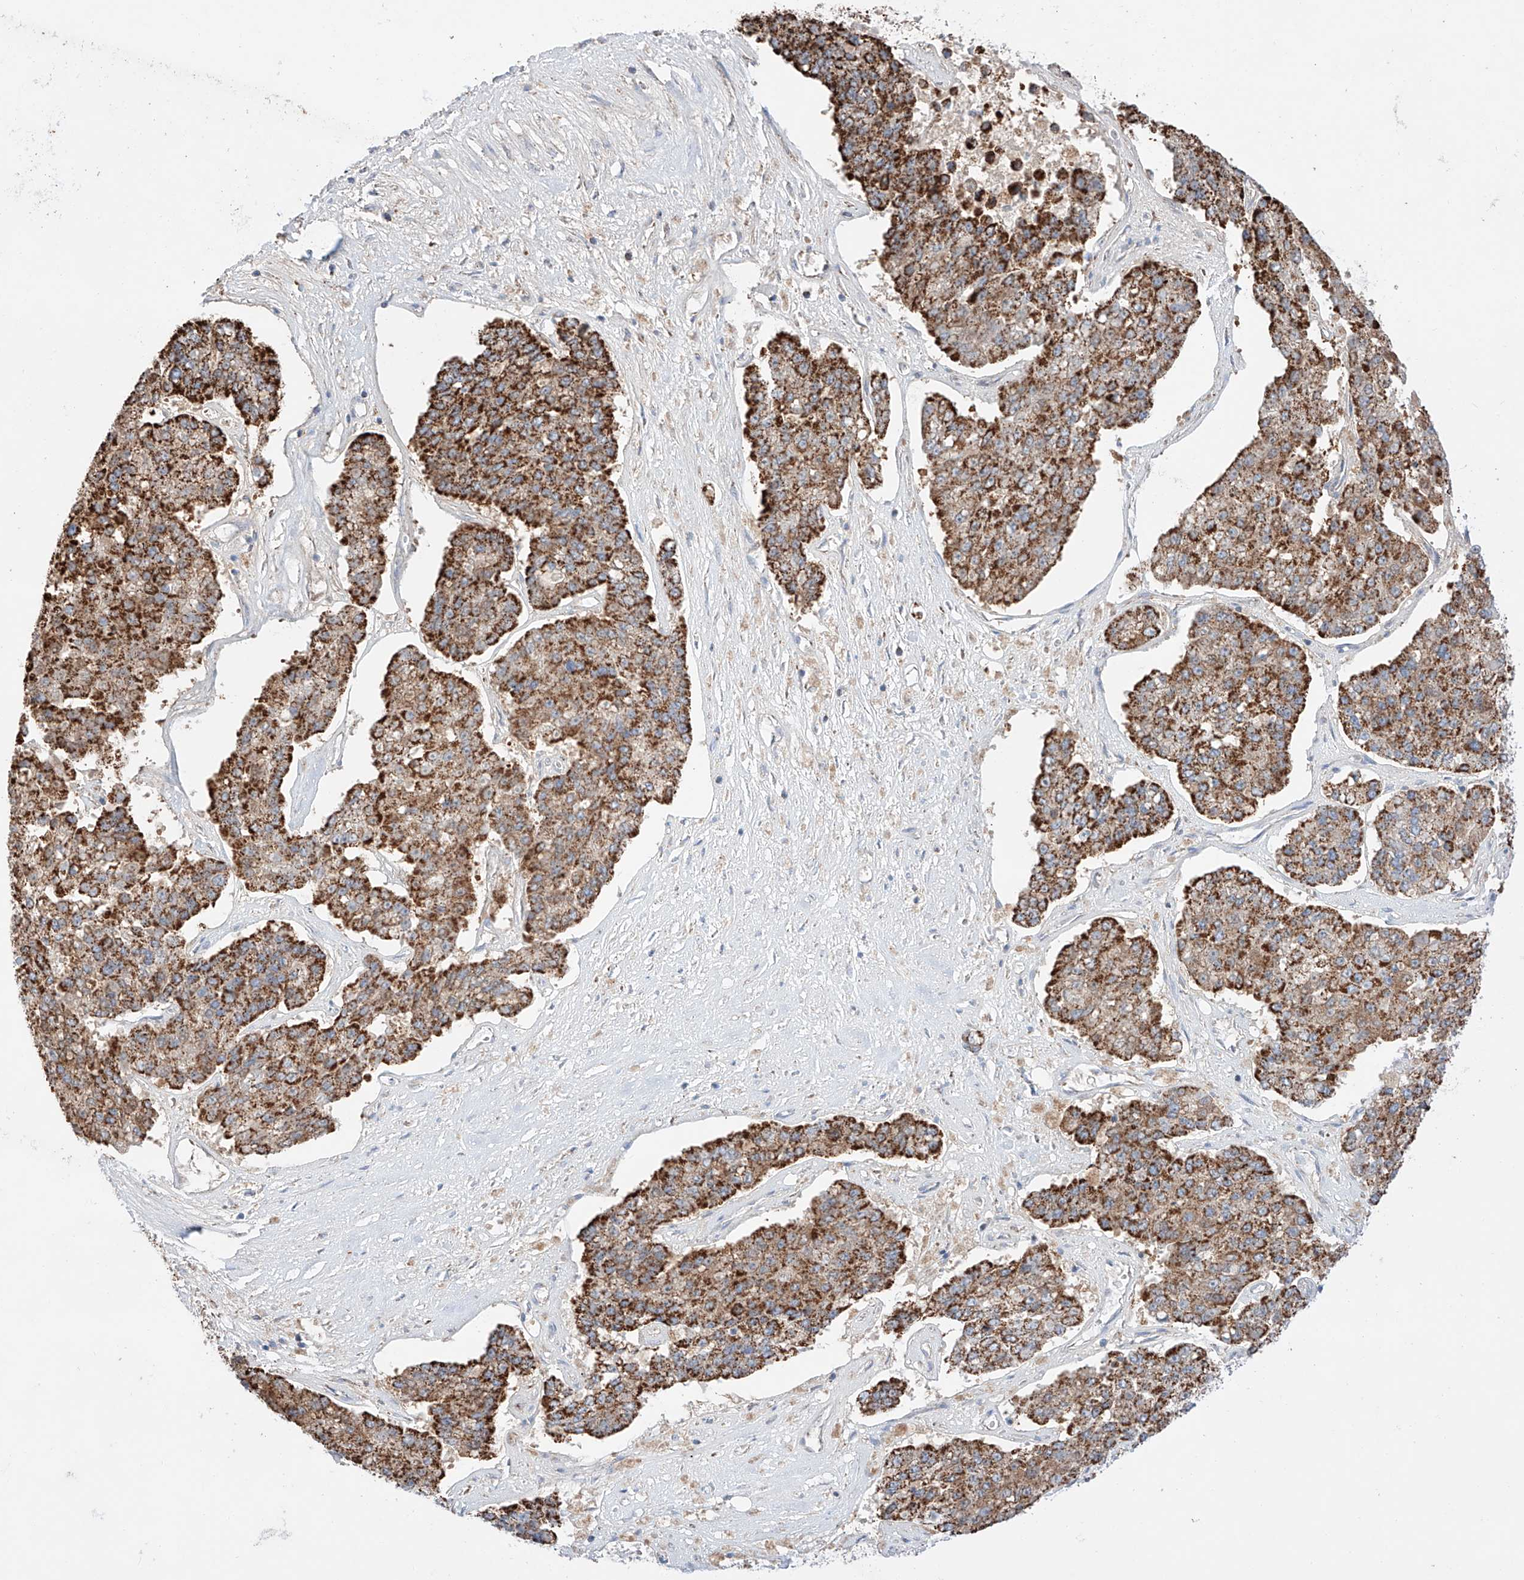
{"staining": {"intensity": "strong", "quantity": ">75%", "location": "cytoplasmic/membranous"}, "tissue": "pancreatic cancer", "cell_type": "Tumor cells", "image_type": "cancer", "snomed": [{"axis": "morphology", "description": "Adenocarcinoma, NOS"}, {"axis": "topography", "description": "Pancreas"}], "caption": "DAB (3,3'-diaminobenzidine) immunohistochemical staining of pancreatic cancer (adenocarcinoma) shows strong cytoplasmic/membranous protein expression in about >75% of tumor cells.", "gene": "KTI12", "patient": {"sex": "male", "age": 50}}